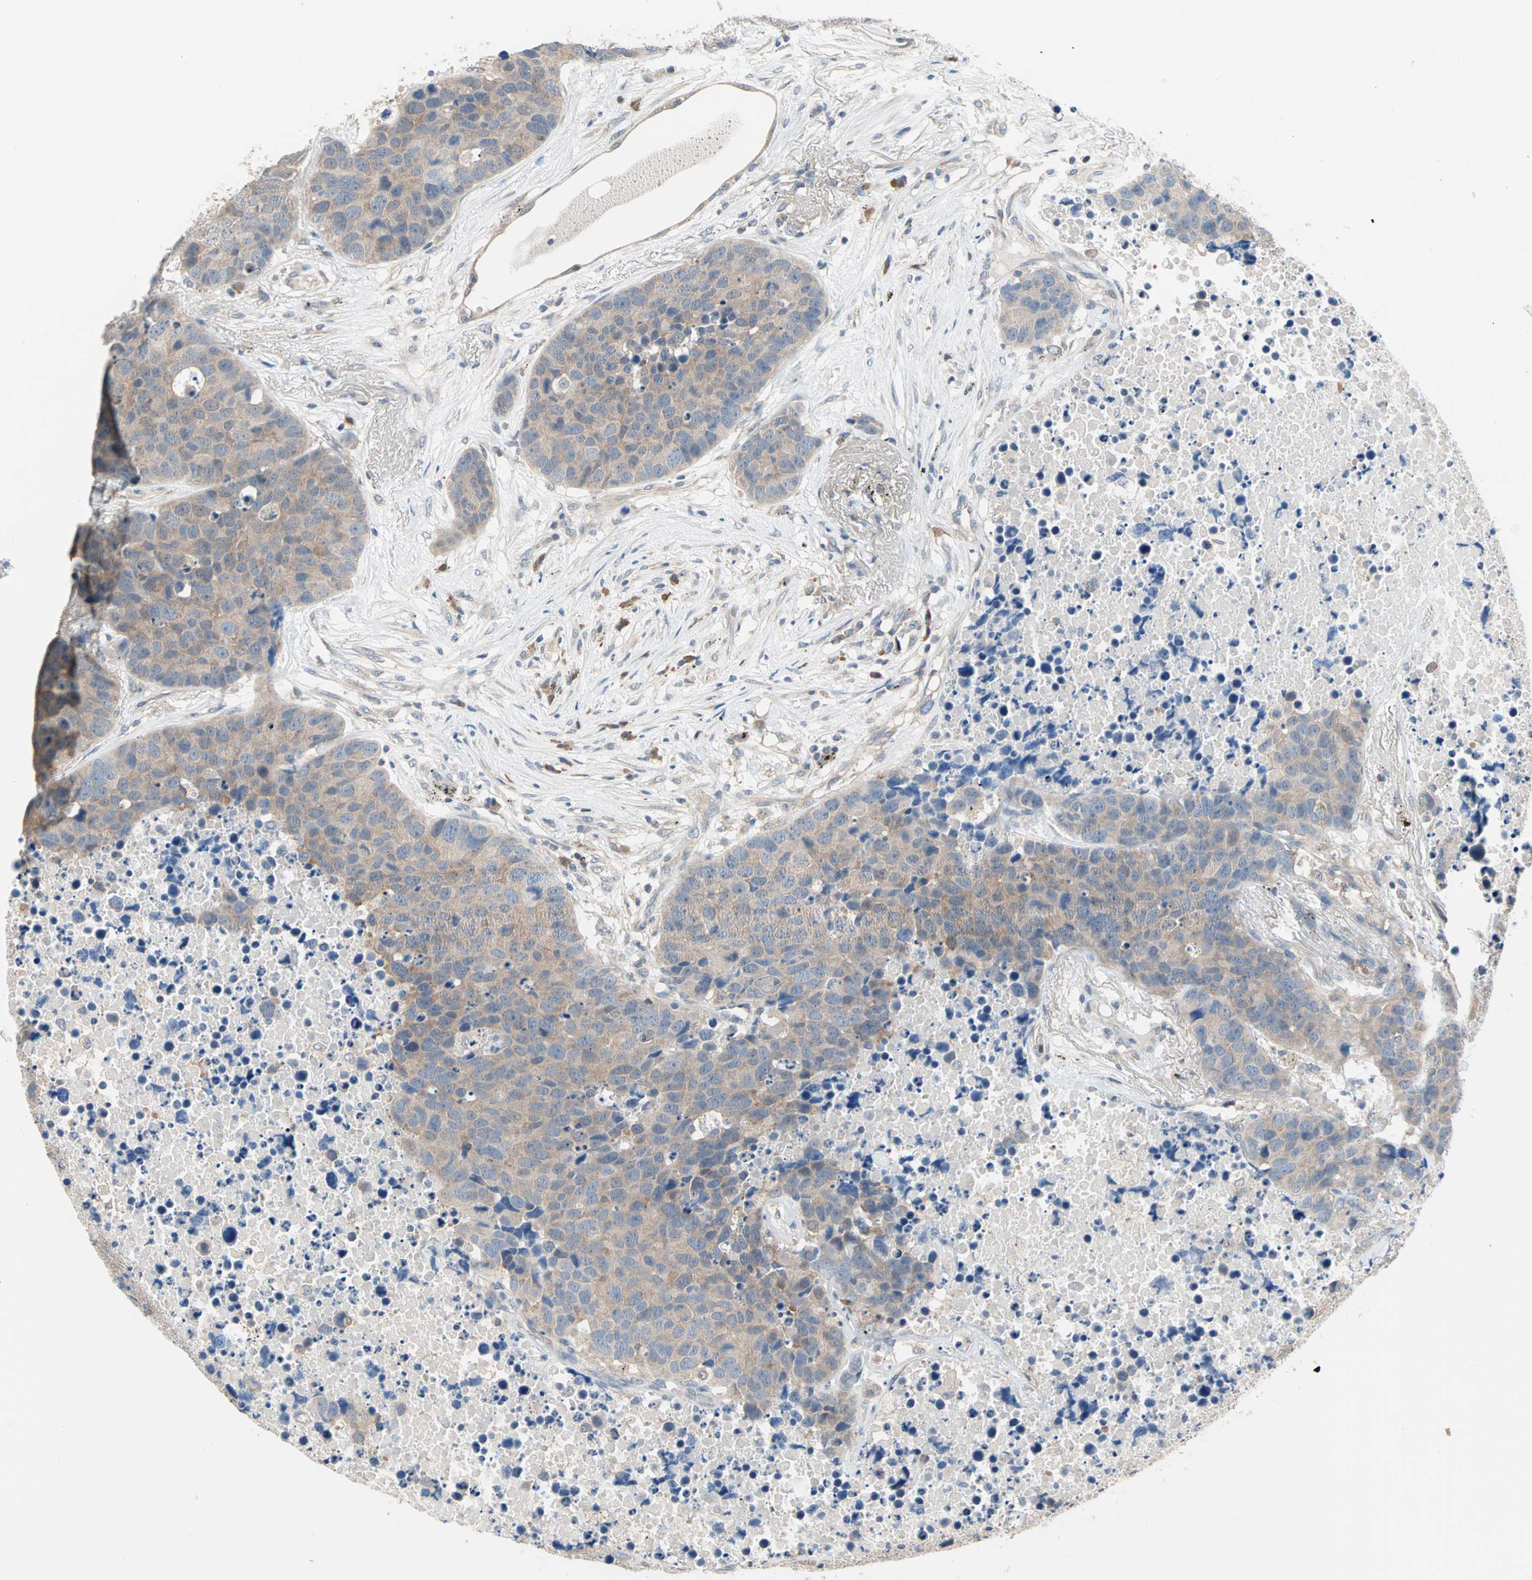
{"staining": {"intensity": "weak", "quantity": ">75%", "location": "cytoplasmic/membranous"}, "tissue": "carcinoid", "cell_type": "Tumor cells", "image_type": "cancer", "snomed": [{"axis": "morphology", "description": "Carcinoid, malignant, NOS"}, {"axis": "topography", "description": "Lung"}], "caption": "Weak cytoplasmic/membranous positivity for a protein is appreciated in approximately >75% of tumor cells of carcinoid using immunohistochemistry.", "gene": "MPI", "patient": {"sex": "male", "age": 60}}